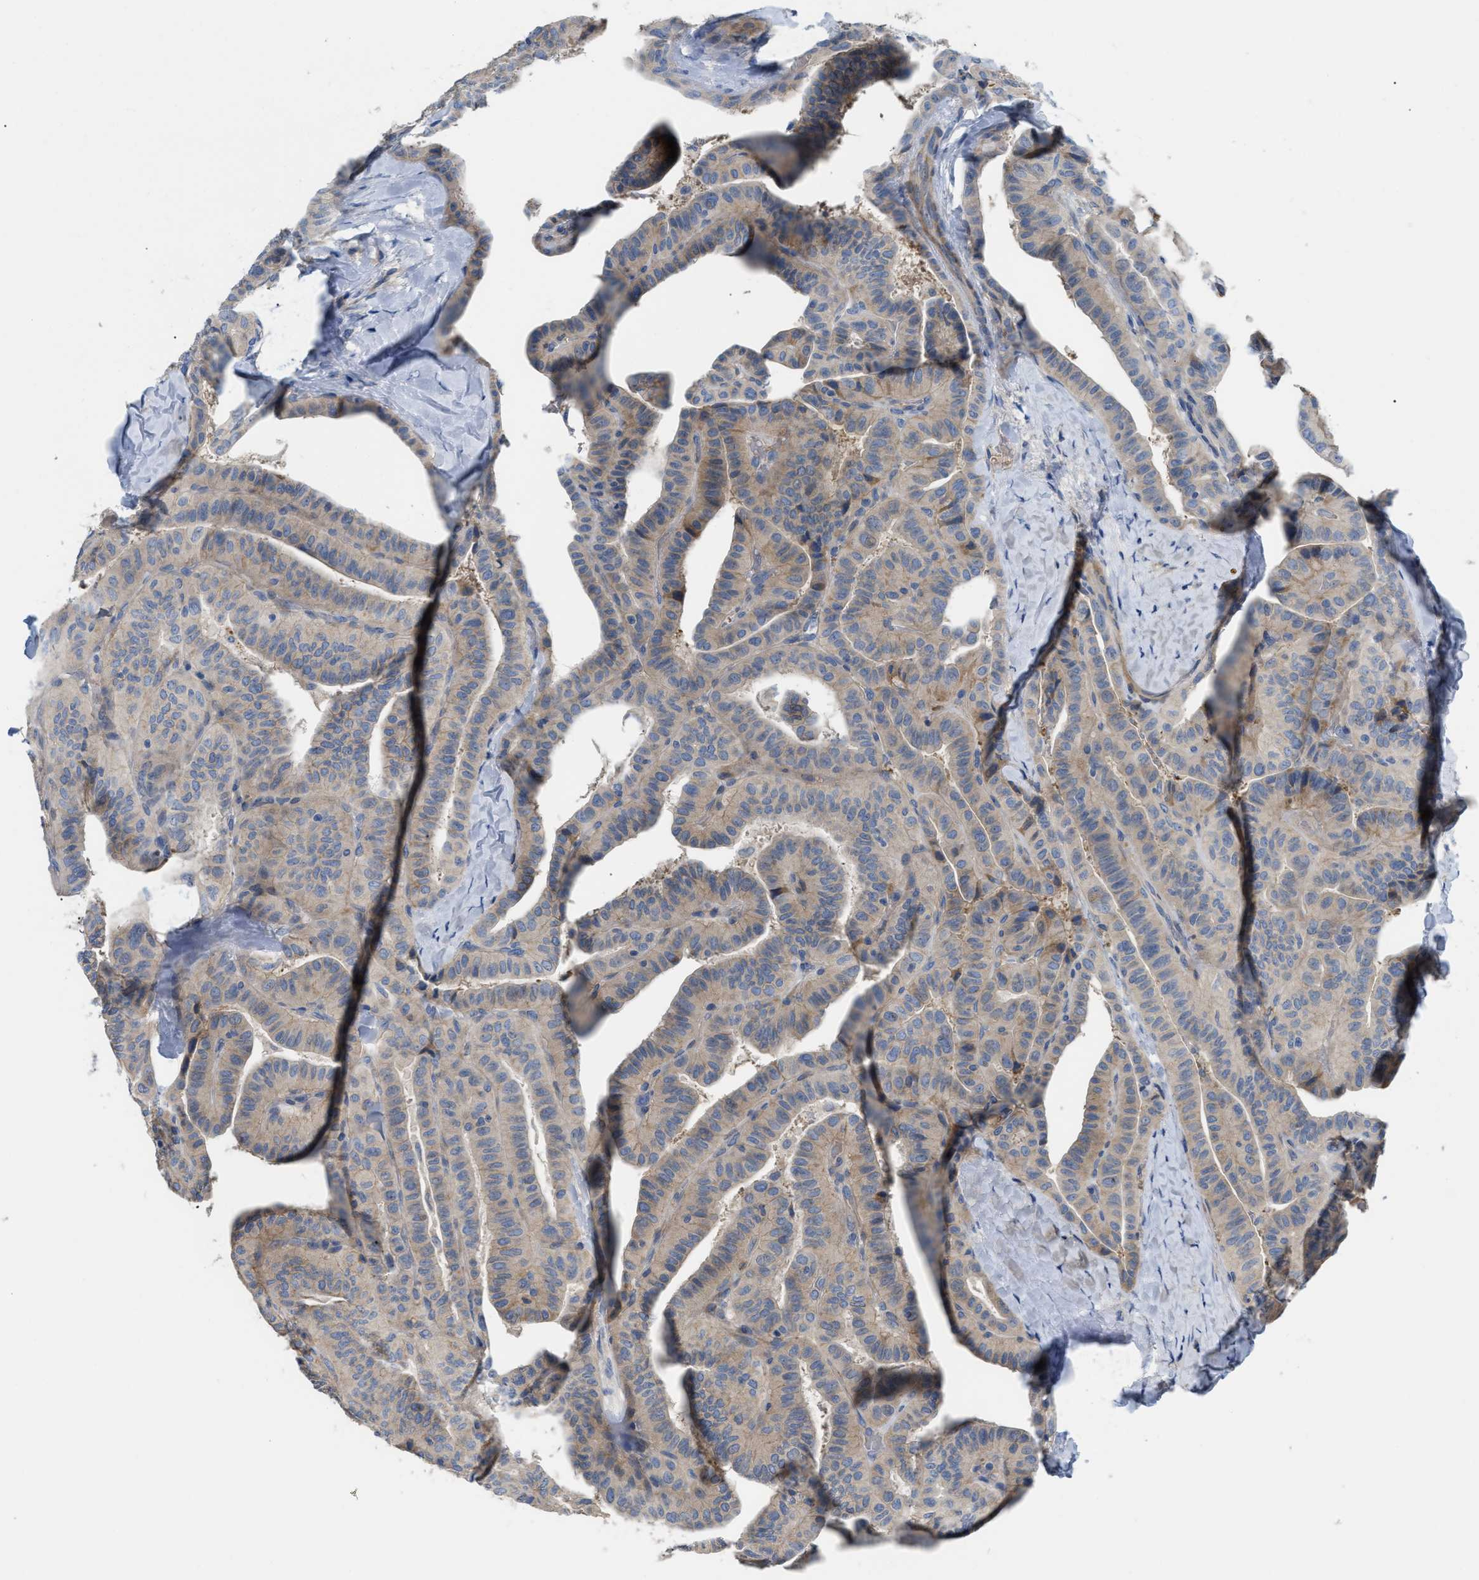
{"staining": {"intensity": "weak", "quantity": "<25%", "location": "cytoplasmic/membranous"}, "tissue": "thyroid cancer", "cell_type": "Tumor cells", "image_type": "cancer", "snomed": [{"axis": "morphology", "description": "Papillary adenocarcinoma, NOS"}, {"axis": "topography", "description": "Thyroid gland"}], "caption": "This is a image of immunohistochemistry staining of thyroid cancer, which shows no expression in tumor cells.", "gene": "DHX58", "patient": {"sex": "male", "age": 77}}